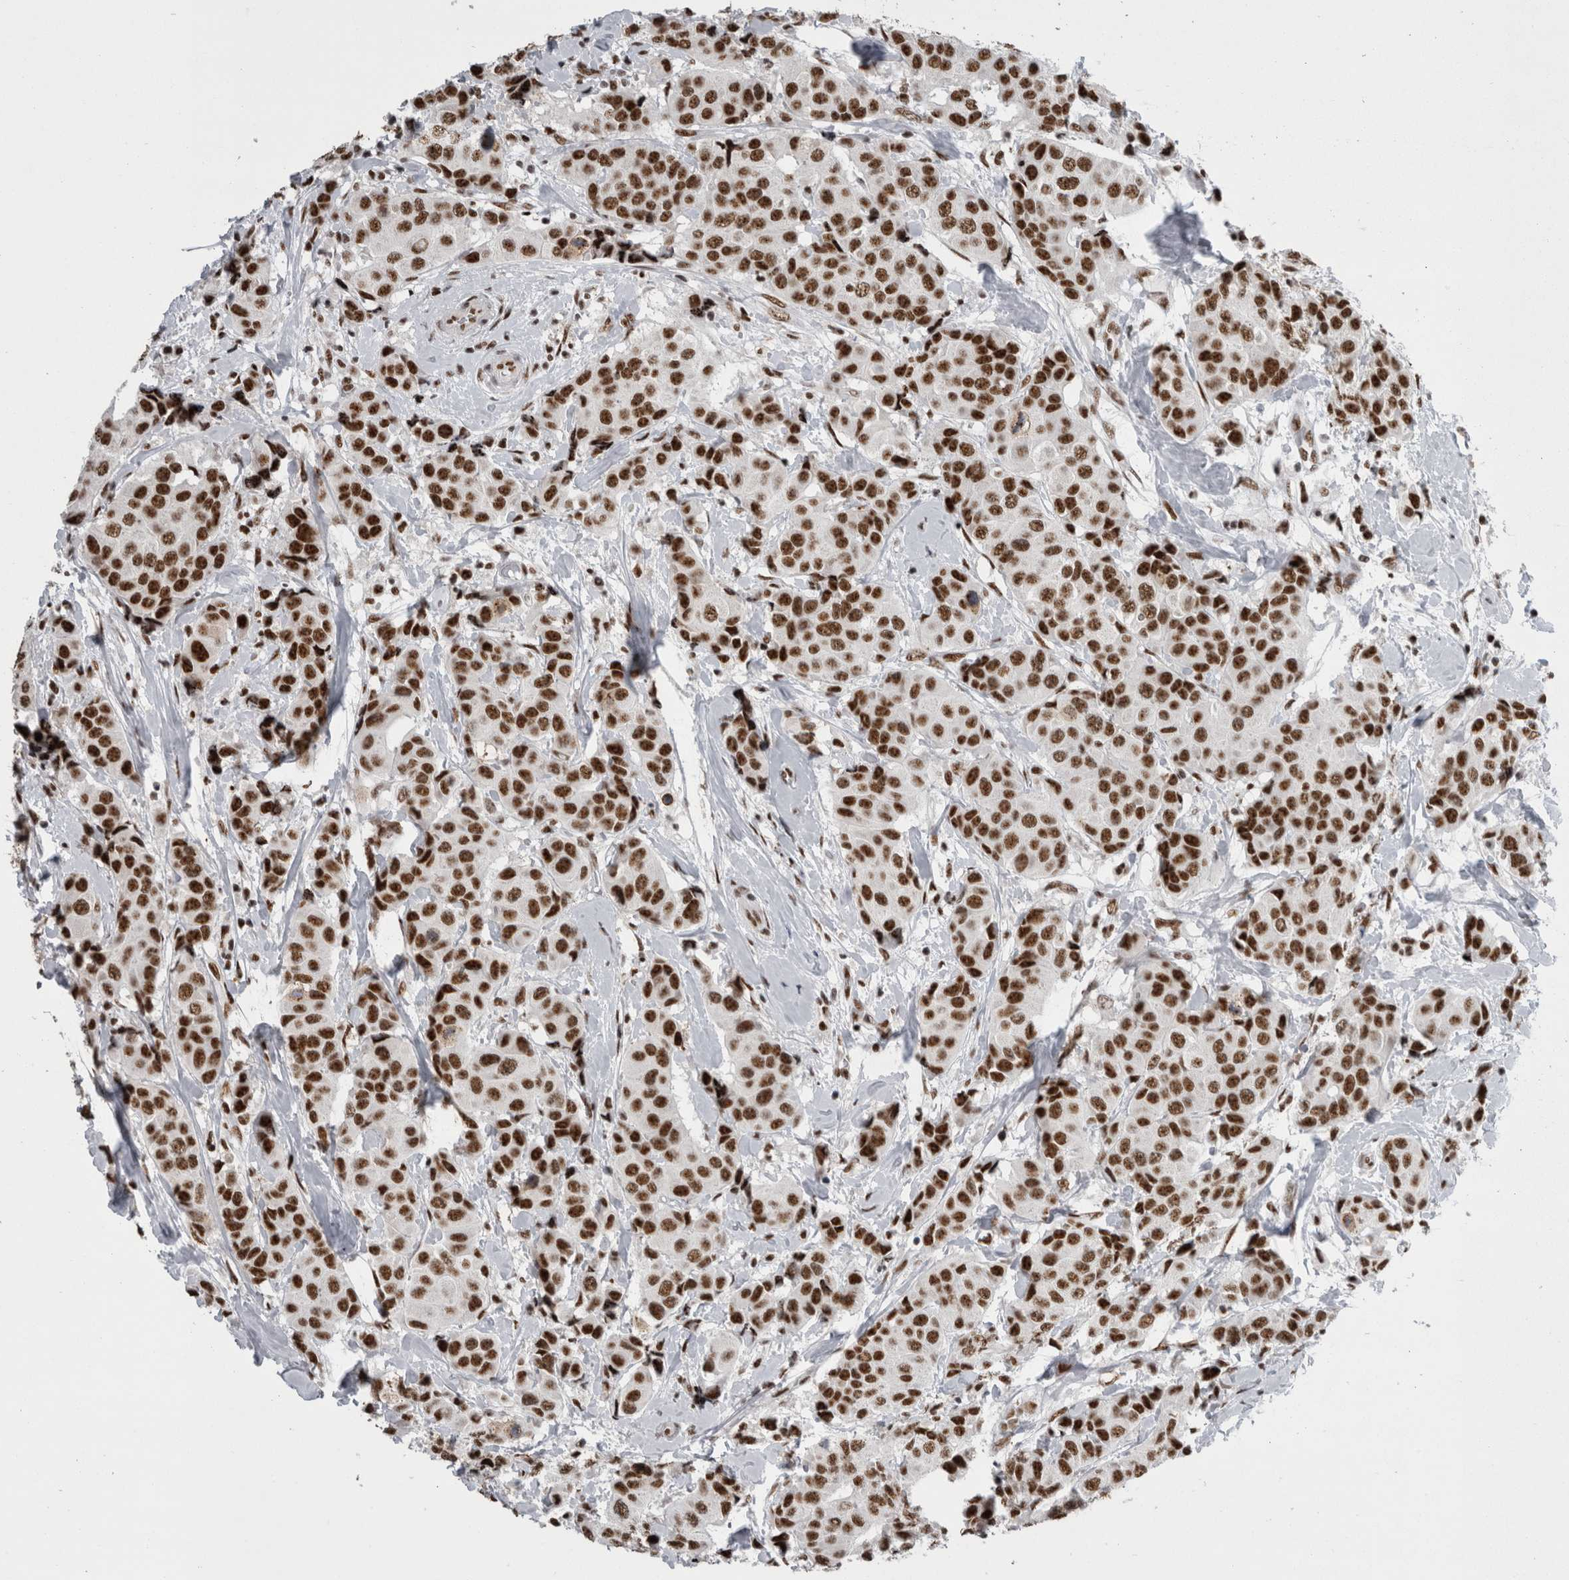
{"staining": {"intensity": "strong", "quantity": ">75%", "location": "nuclear"}, "tissue": "breast cancer", "cell_type": "Tumor cells", "image_type": "cancer", "snomed": [{"axis": "morphology", "description": "Normal tissue, NOS"}, {"axis": "morphology", "description": "Duct carcinoma"}, {"axis": "topography", "description": "Breast"}], "caption": "Invasive ductal carcinoma (breast) stained for a protein shows strong nuclear positivity in tumor cells.", "gene": "SNRNP40", "patient": {"sex": "female", "age": 39}}